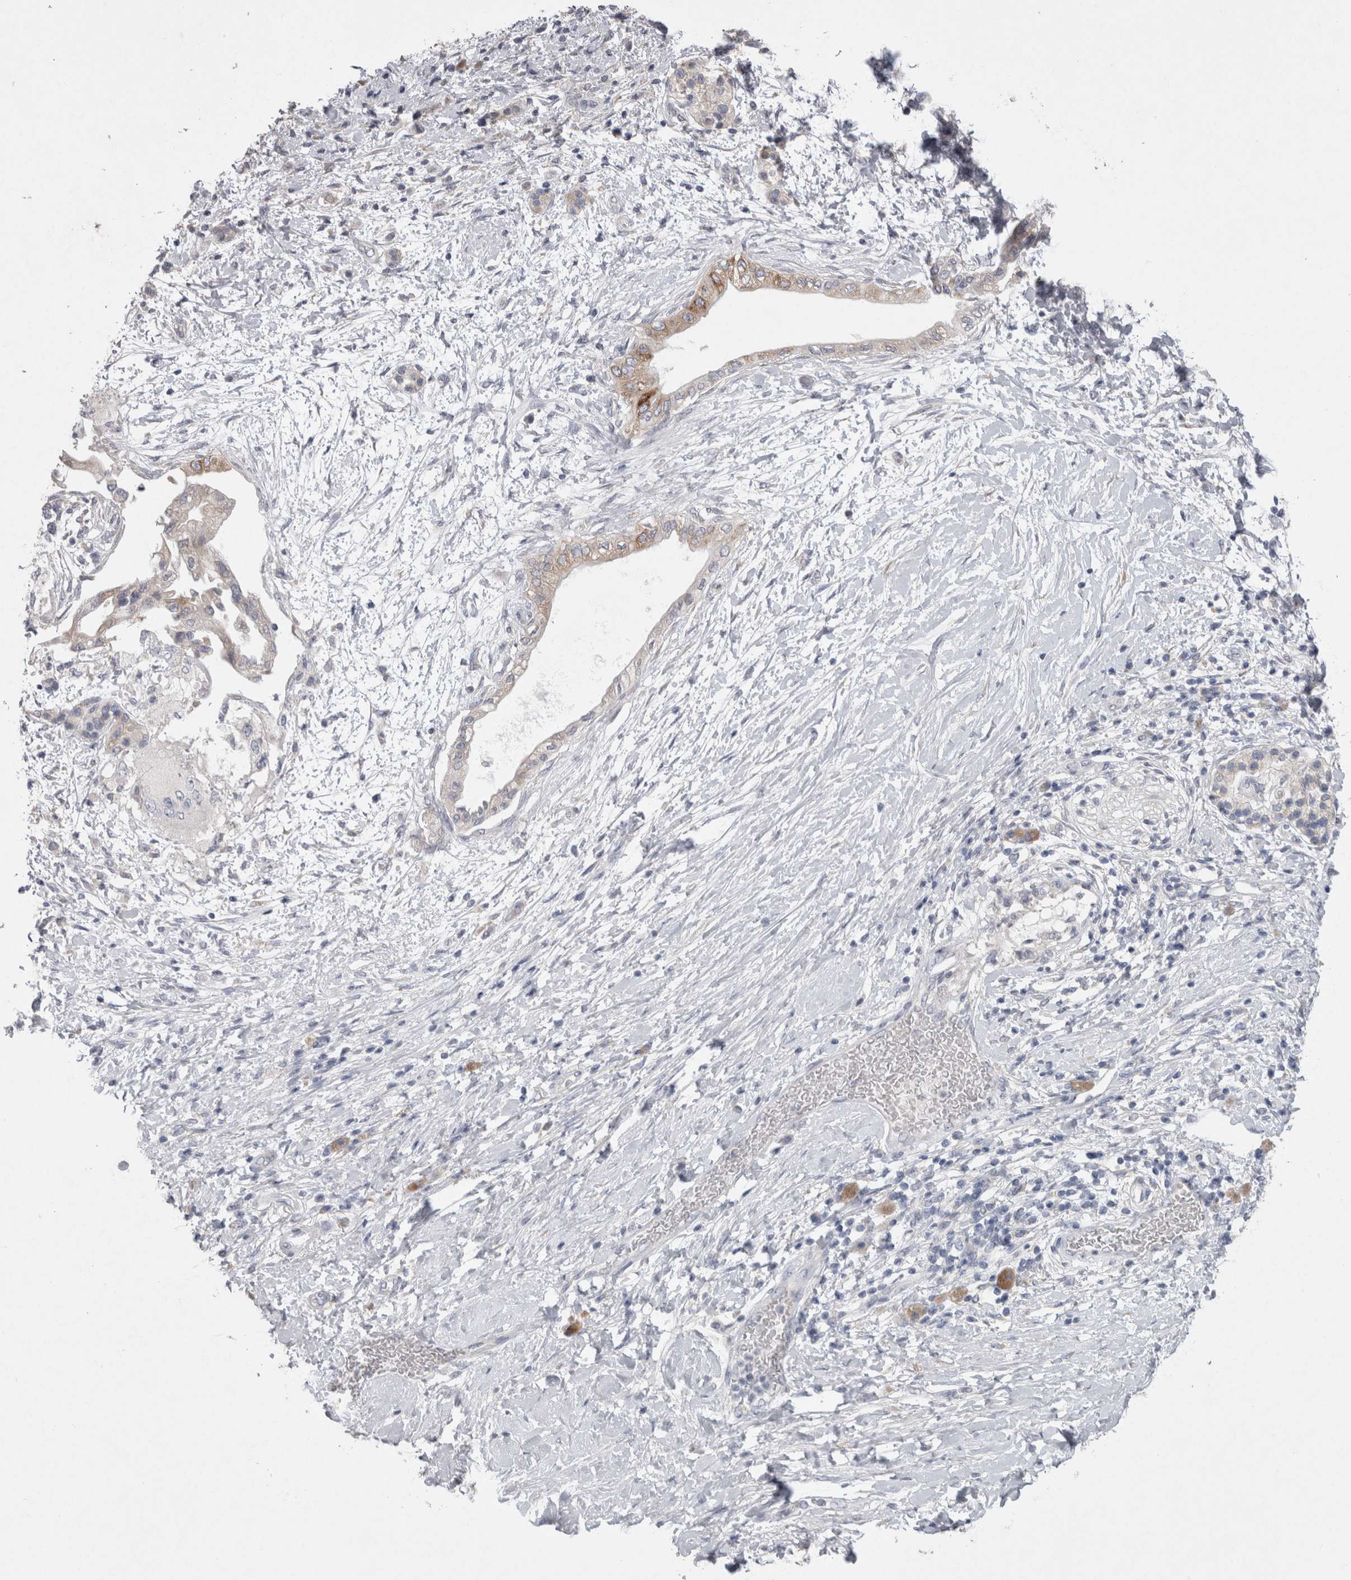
{"staining": {"intensity": "moderate", "quantity": "<25%", "location": "cytoplasmic/membranous"}, "tissue": "pancreatic cancer", "cell_type": "Tumor cells", "image_type": "cancer", "snomed": [{"axis": "morphology", "description": "Normal tissue, NOS"}, {"axis": "morphology", "description": "Adenocarcinoma, NOS"}, {"axis": "topography", "description": "Pancreas"}, {"axis": "topography", "description": "Duodenum"}], "caption": "Pancreatic adenocarcinoma stained for a protein demonstrates moderate cytoplasmic/membranous positivity in tumor cells. Using DAB (brown) and hematoxylin (blue) stains, captured at high magnification using brightfield microscopy.", "gene": "LRRC40", "patient": {"sex": "female", "age": 60}}